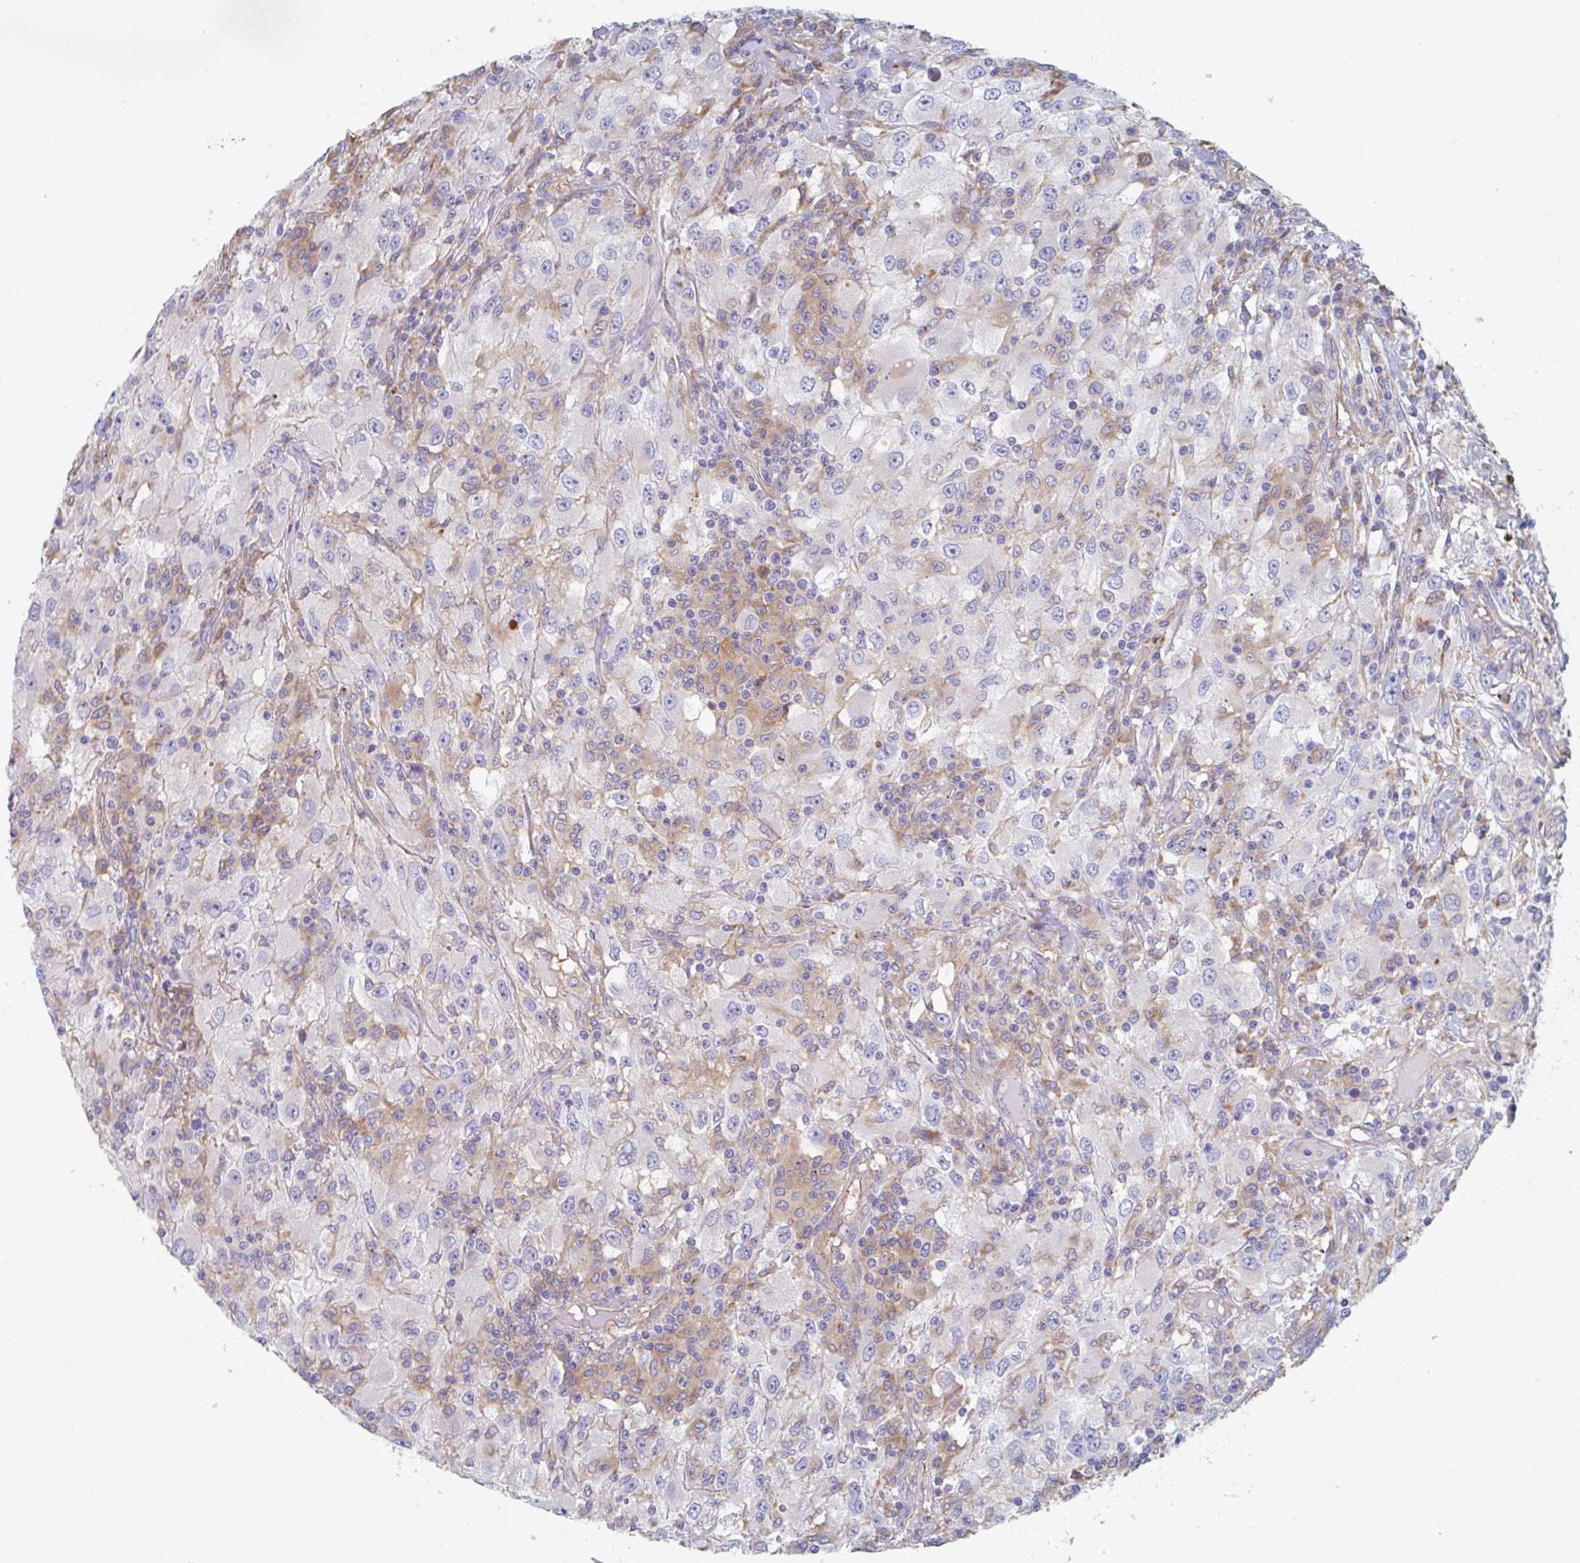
{"staining": {"intensity": "negative", "quantity": "none", "location": "none"}, "tissue": "renal cancer", "cell_type": "Tumor cells", "image_type": "cancer", "snomed": [{"axis": "morphology", "description": "Adenocarcinoma, NOS"}, {"axis": "topography", "description": "Kidney"}], "caption": "A high-resolution image shows IHC staining of renal cancer, which displays no significant expression in tumor cells.", "gene": "MANBA", "patient": {"sex": "female", "age": 67}}